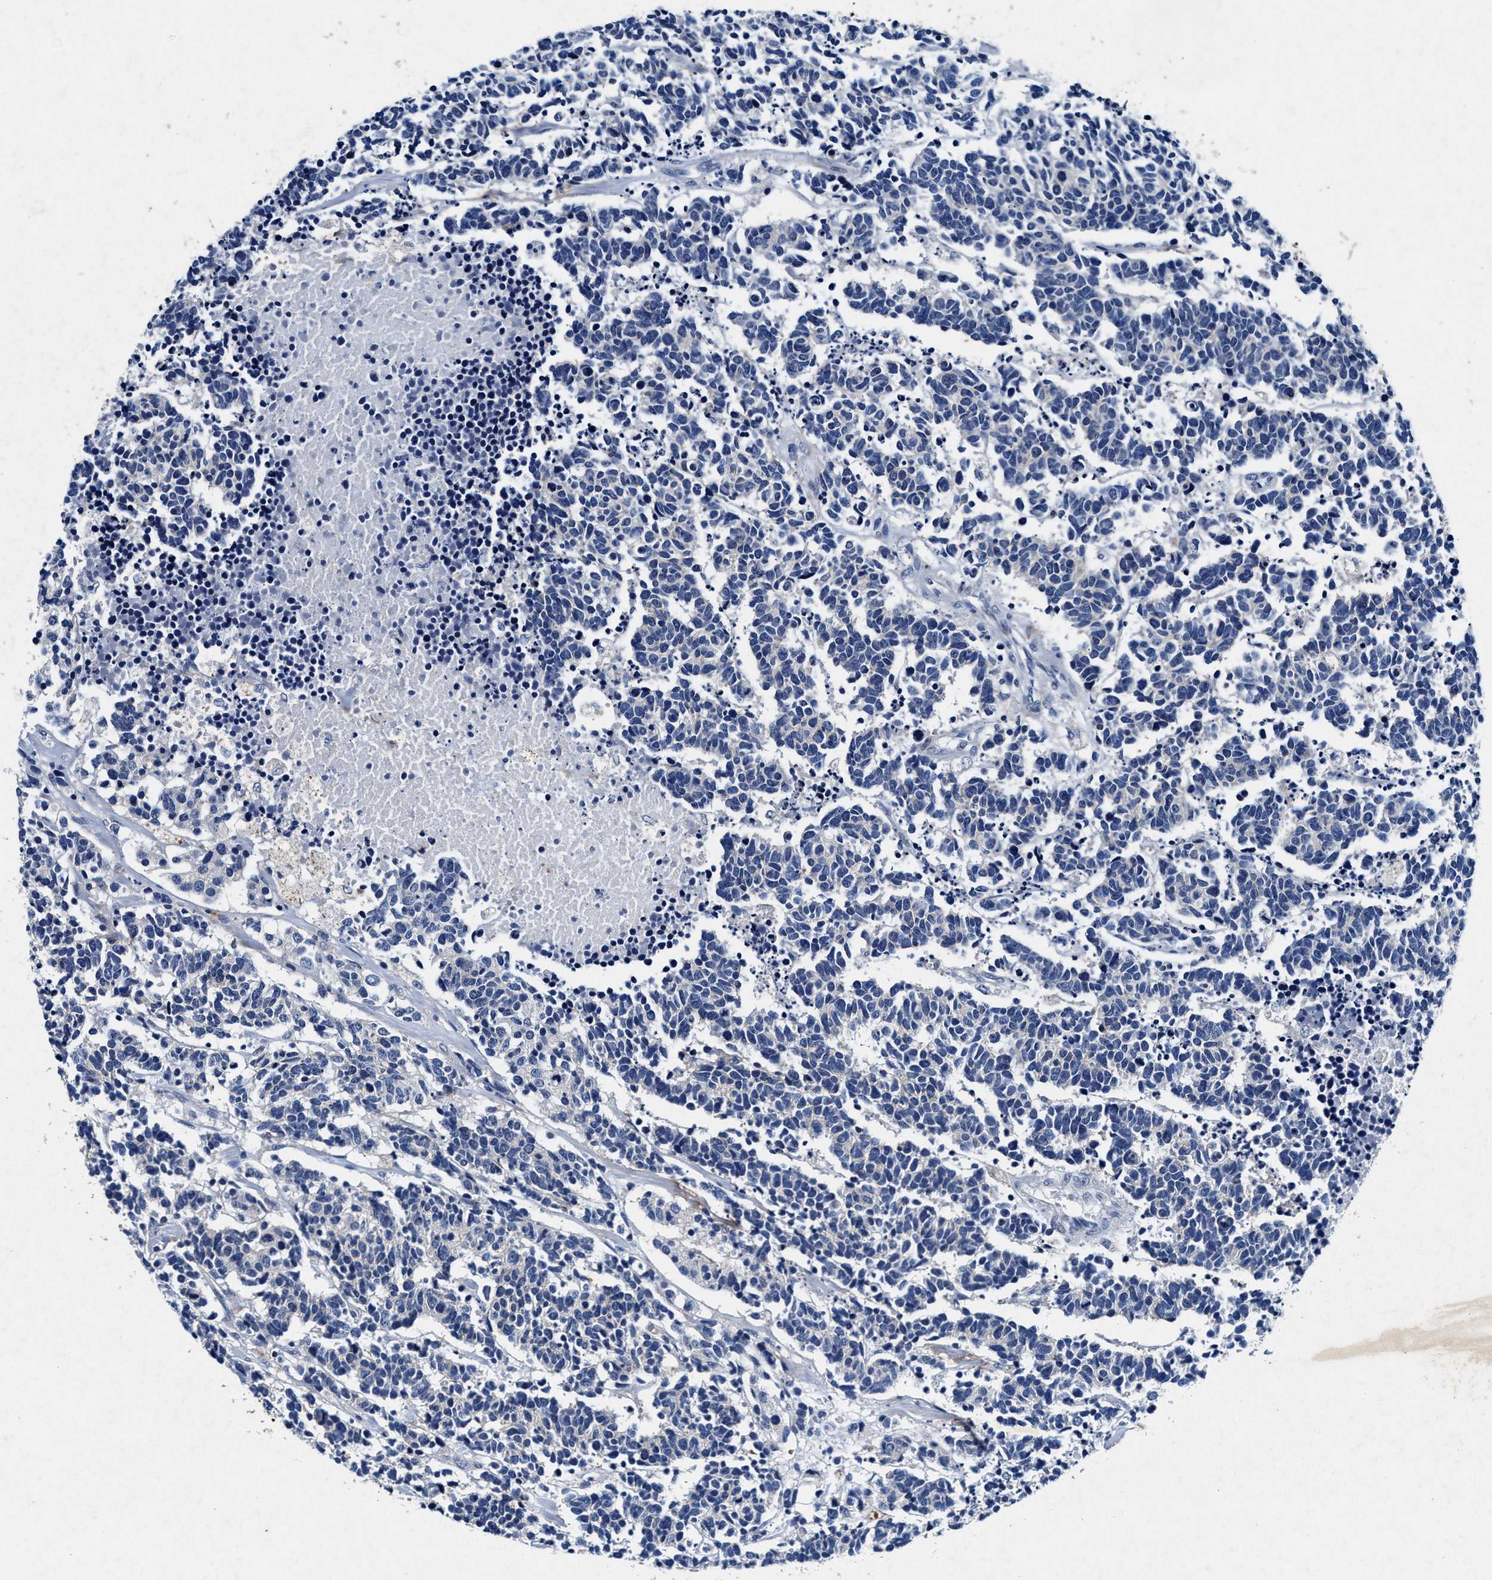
{"staining": {"intensity": "negative", "quantity": "none", "location": "none"}, "tissue": "carcinoid", "cell_type": "Tumor cells", "image_type": "cancer", "snomed": [{"axis": "morphology", "description": "Carcinoma, NOS"}, {"axis": "morphology", "description": "Carcinoid, malignant, NOS"}, {"axis": "topography", "description": "Urinary bladder"}], "caption": "Immunohistochemical staining of carcinoma demonstrates no significant staining in tumor cells.", "gene": "SLC8A1", "patient": {"sex": "male", "age": 57}}